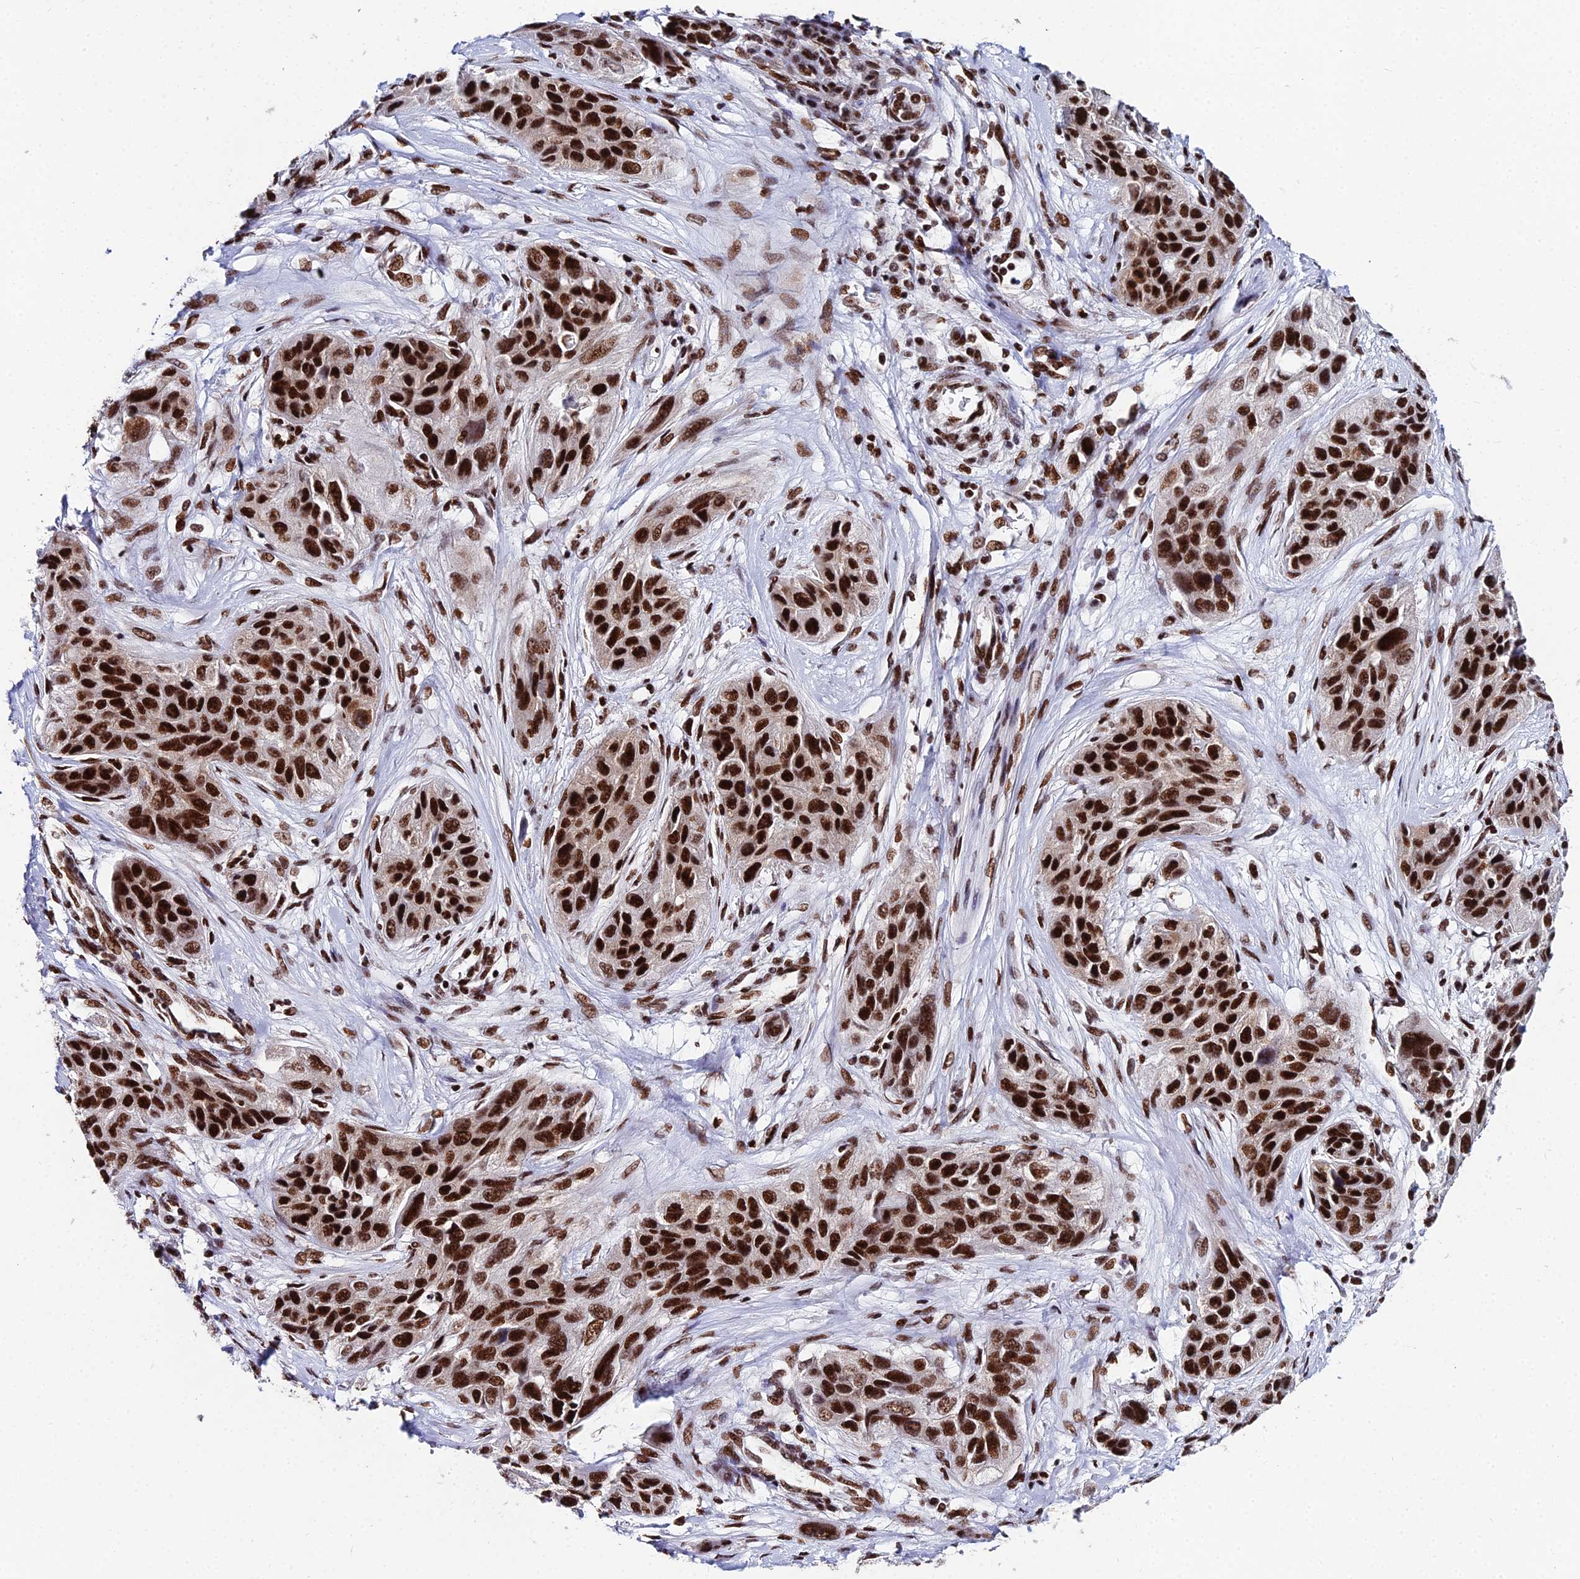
{"staining": {"intensity": "strong", "quantity": ">75%", "location": "nuclear"}, "tissue": "lung cancer", "cell_type": "Tumor cells", "image_type": "cancer", "snomed": [{"axis": "morphology", "description": "Squamous cell carcinoma, NOS"}, {"axis": "topography", "description": "Lung"}], "caption": "A brown stain labels strong nuclear staining of a protein in human squamous cell carcinoma (lung) tumor cells.", "gene": "HNRNPH1", "patient": {"sex": "female", "age": 70}}